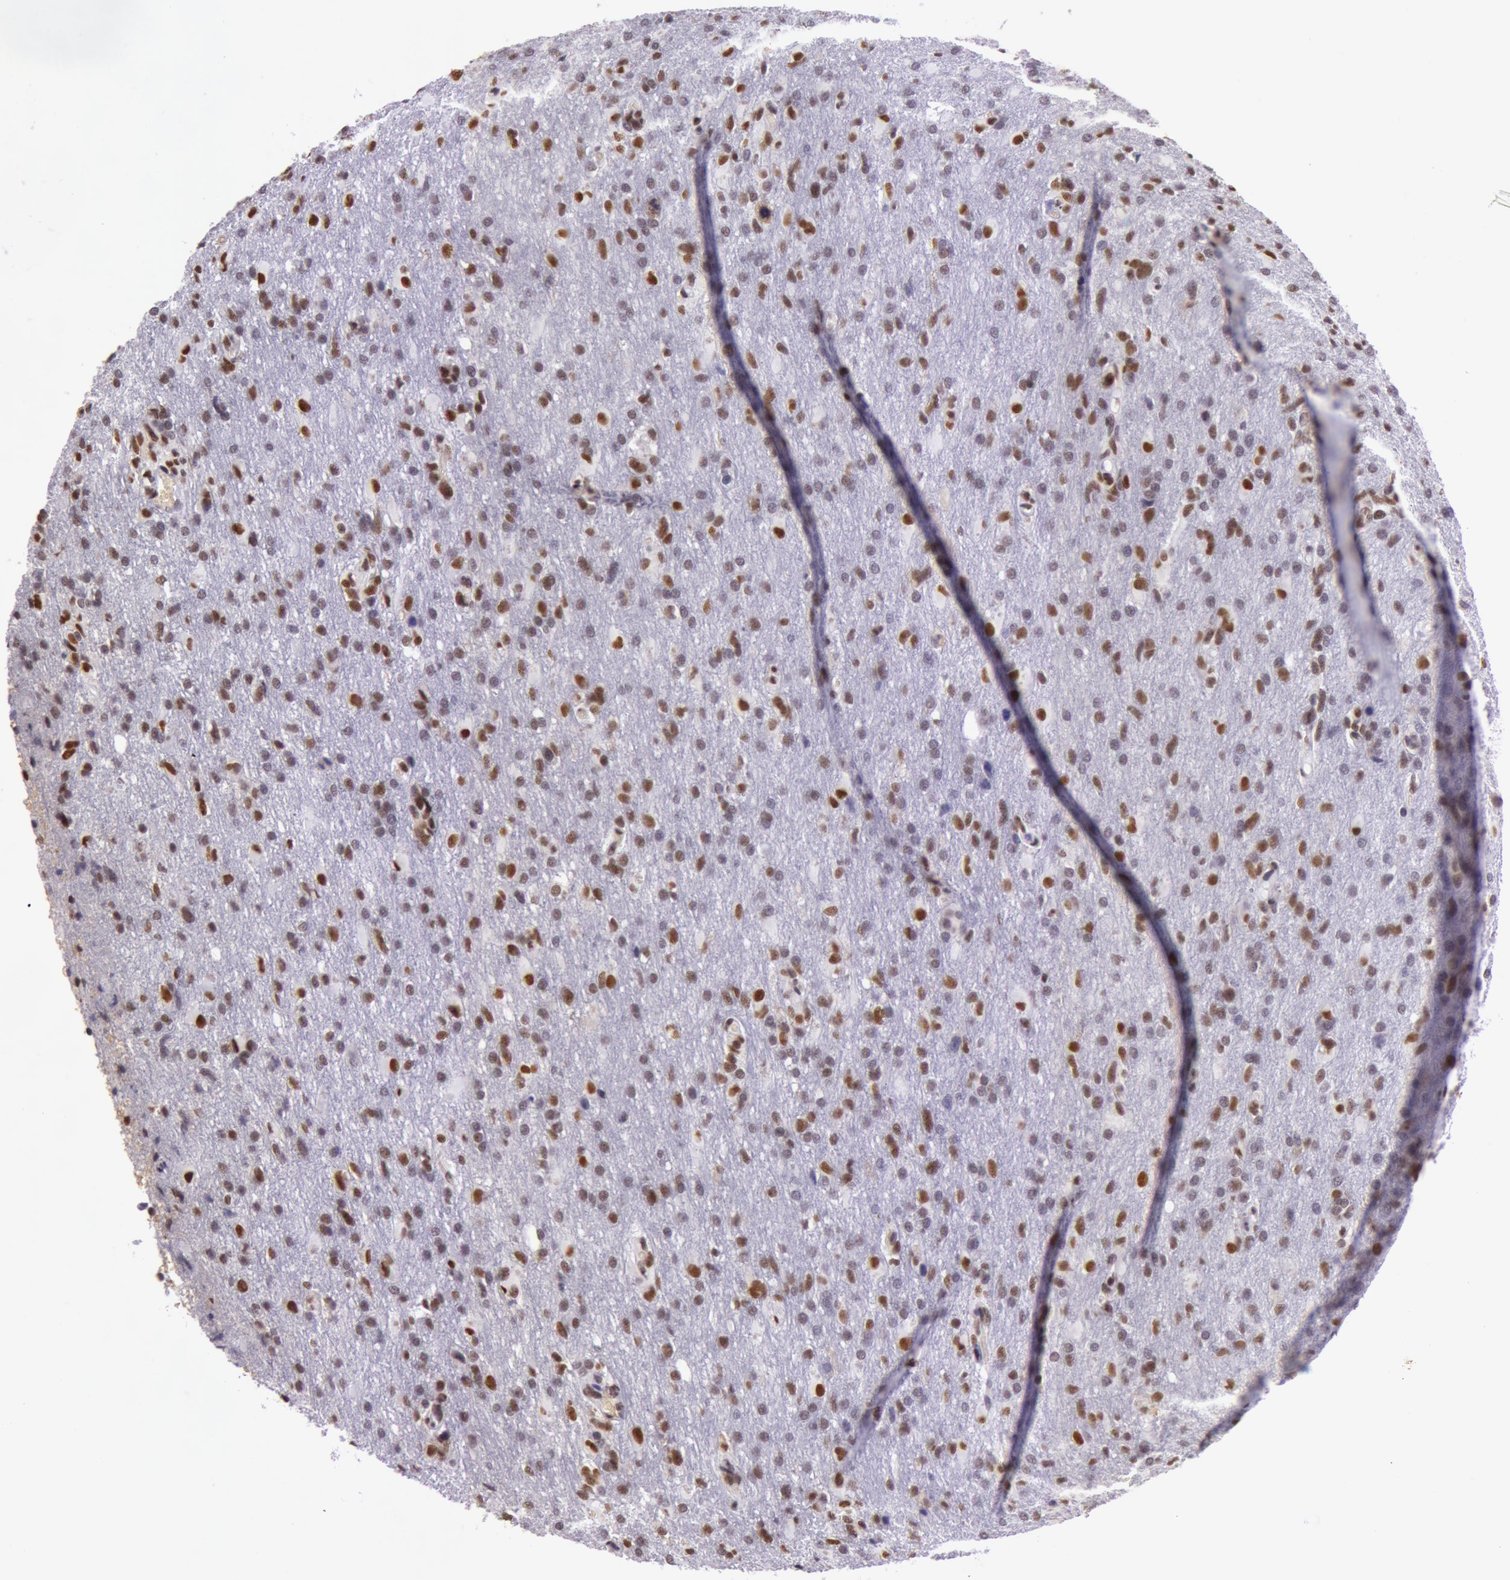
{"staining": {"intensity": "strong", "quantity": ">75%", "location": "nuclear"}, "tissue": "glioma", "cell_type": "Tumor cells", "image_type": "cancer", "snomed": [{"axis": "morphology", "description": "Glioma, malignant, High grade"}, {"axis": "topography", "description": "Brain"}], "caption": "Human glioma stained with a brown dye exhibits strong nuclear positive staining in approximately >75% of tumor cells.", "gene": "NBN", "patient": {"sex": "male", "age": 68}}